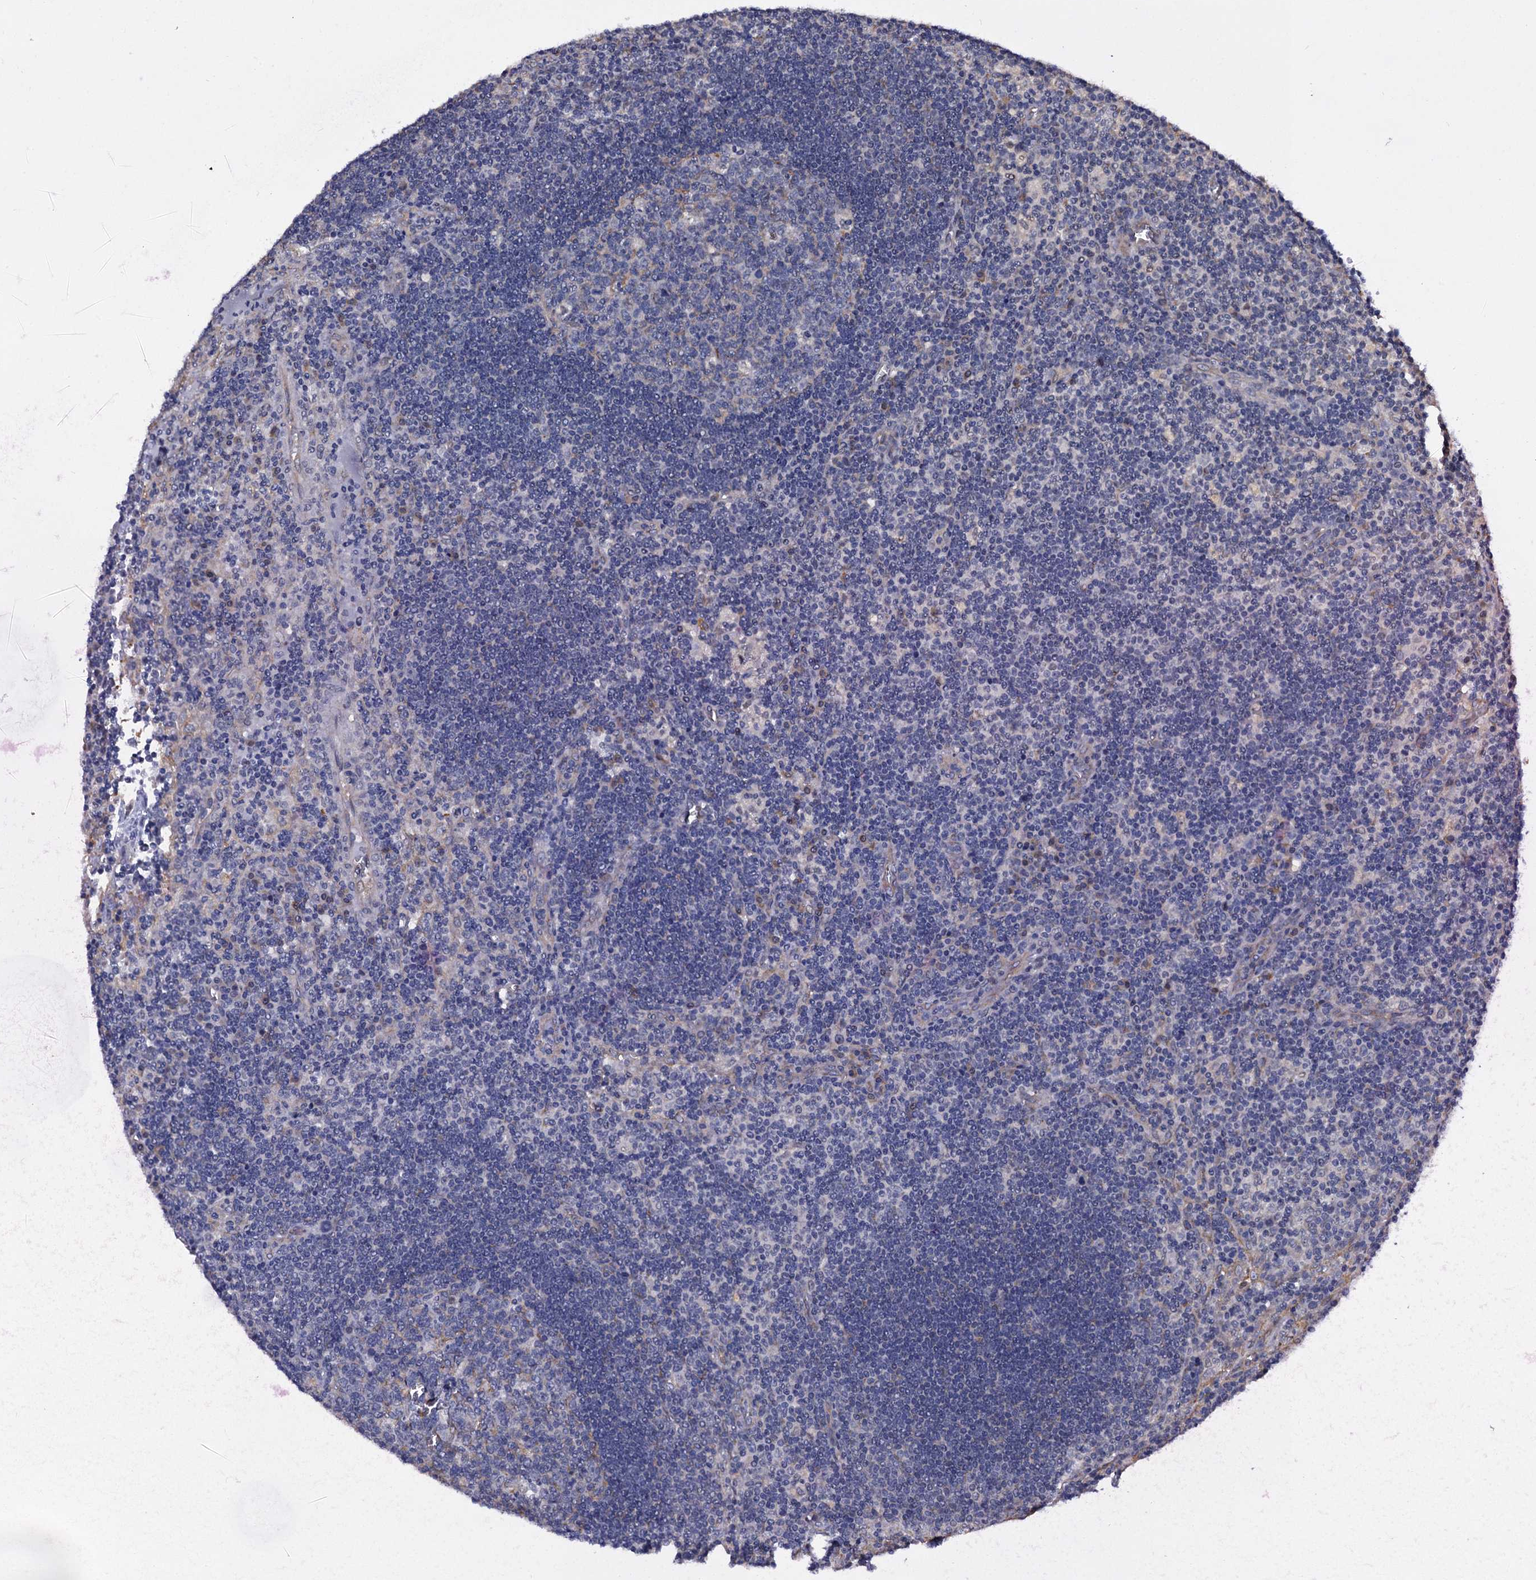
{"staining": {"intensity": "negative", "quantity": "none", "location": "none"}, "tissue": "lymph node", "cell_type": "Germinal center cells", "image_type": "normal", "snomed": [{"axis": "morphology", "description": "Normal tissue, NOS"}, {"axis": "topography", "description": "Lymph node"}], "caption": "Lymph node was stained to show a protein in brown. There is no significant staining in germinal center cells. (Immunohistochemistry (ihc), brightfield microscopy, high magnification).", "gene": "GAREM1", "patient": {"sex": "male", "age": 58}}